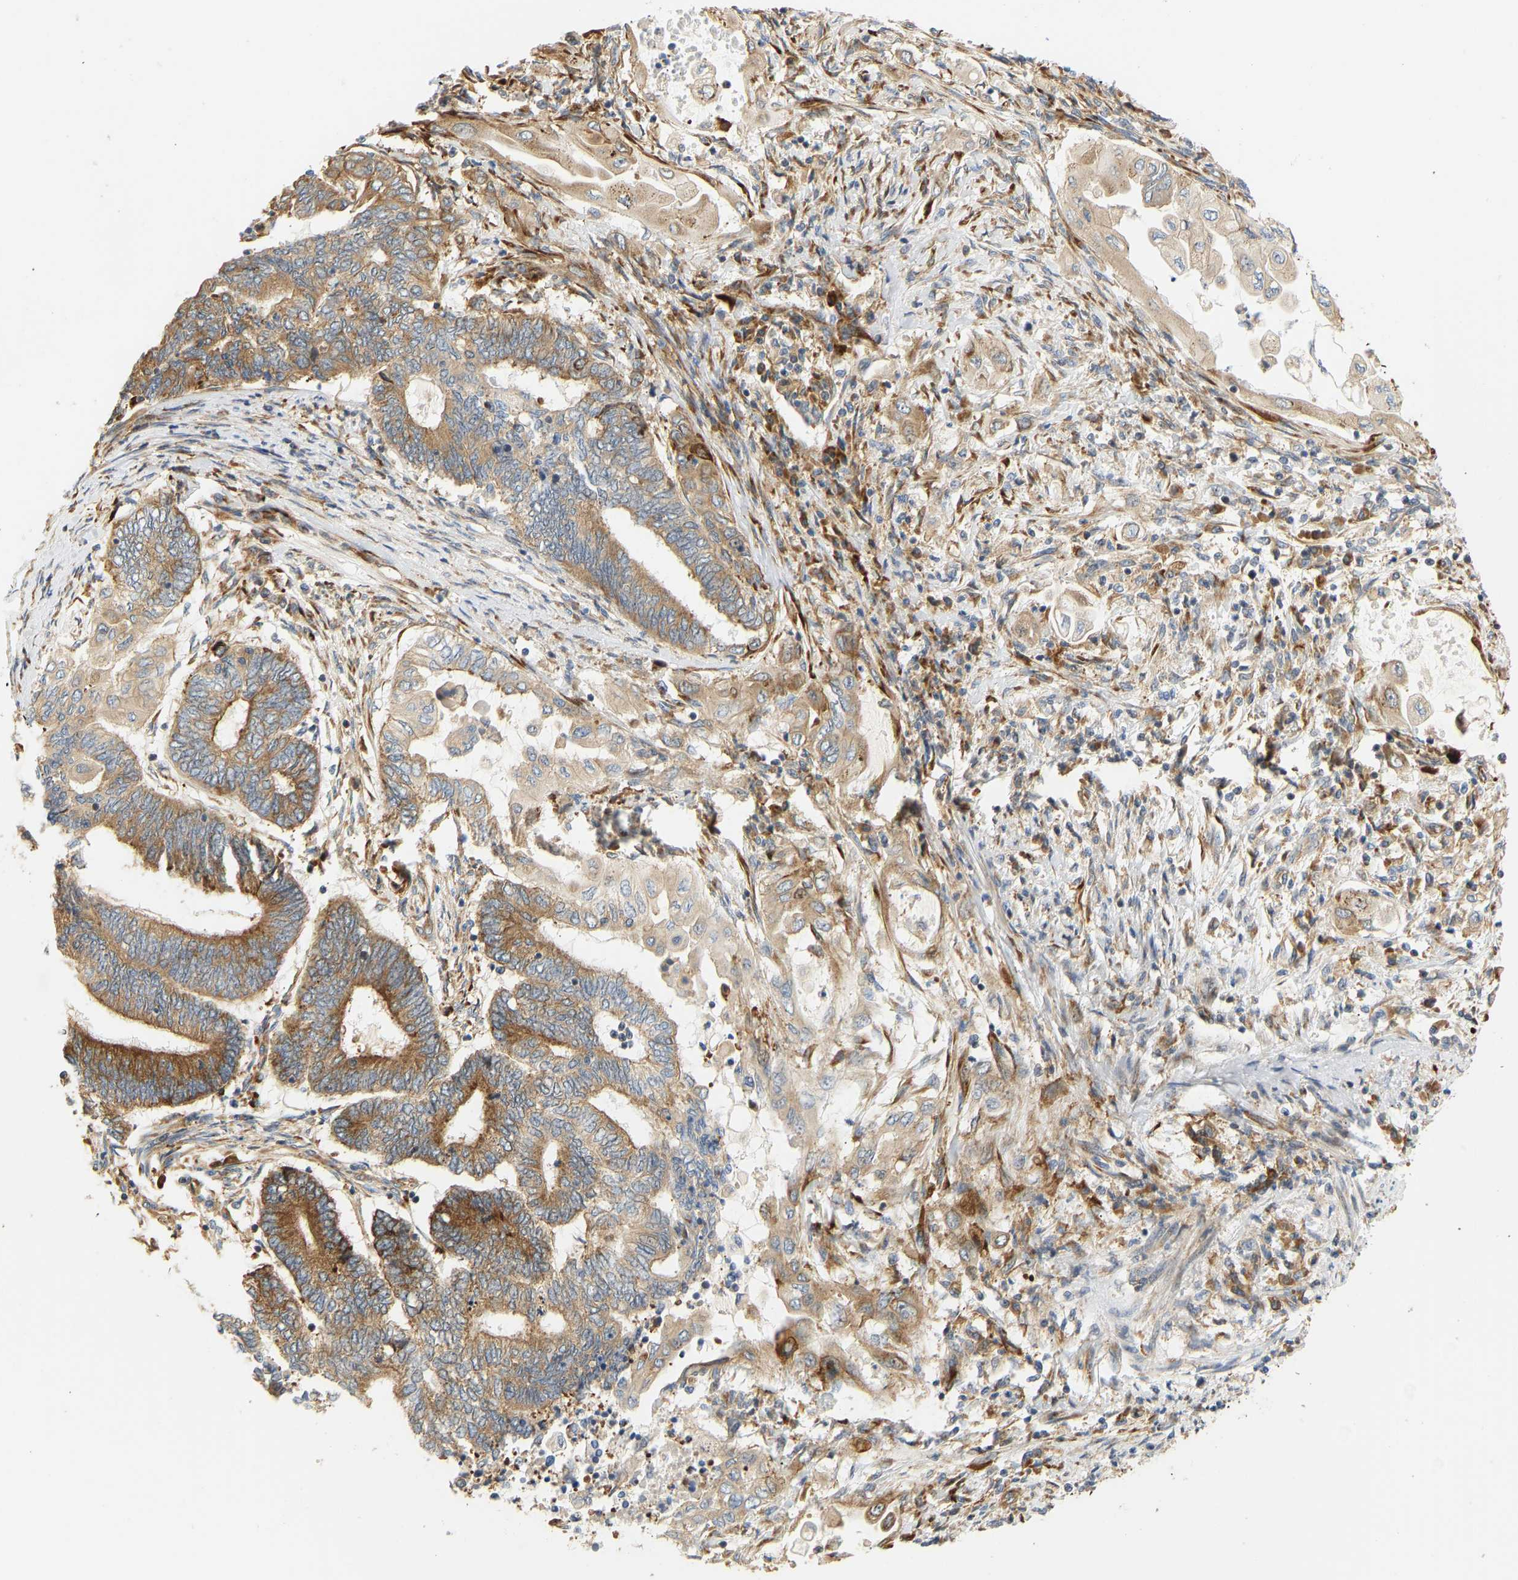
{"staining": {"intensity": "moderate", "quantity": ">75%", "location": "cytoplasmic/membranous"}, "tissue": "endometrial cancer", "cell_type": "Tumor cells", "image_type": "cancer", "snomed": [{"axis": "morphology", "description": "Adenocarcinoma, NOS"}, {"axis": "topography", "description": "Uterus"}, {"axis": "topography", "description": "Endometrium"}], "caption": "Adenocarcinoma (endometrial) stained with a brown dye shows moderate cytoplasmic/membranous positive staining in approximately >75% of tumor cells.", "gene": "RPS14", "patient": {"sex": "female", "age": 70}}